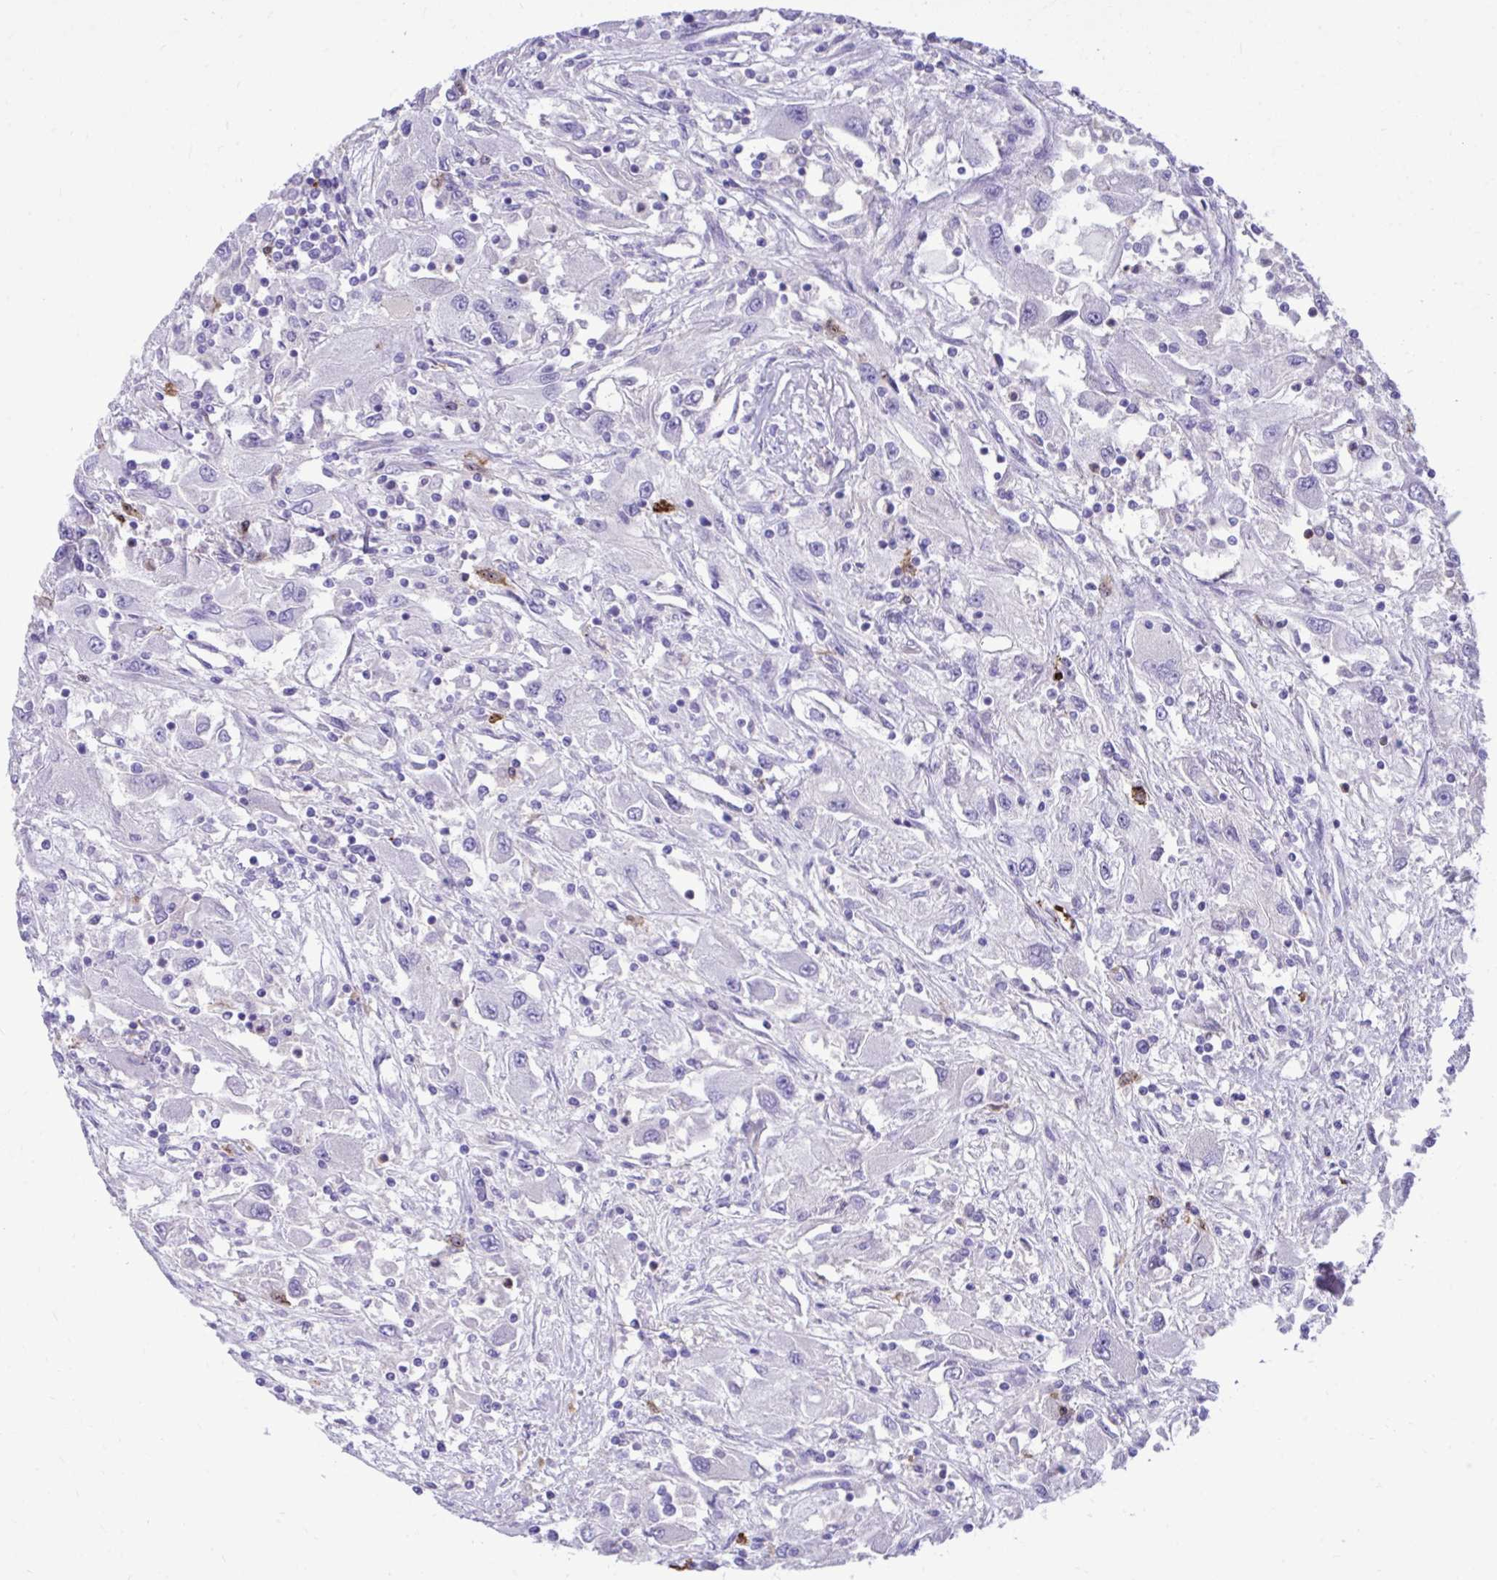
{"staining": {"intensity": "negative", "quantity": "none", "location": "none"}, "tissue": "renal cancer", "cell_type": "Tumor cells", "image_type": "cancer", "snomed": [{"axis": "morphology", "description": "Adenocarcinoma, NOS"}, {"axis": "topography", "description": "Kidney"}], "caption": "Immunohistochemical staining of human renal cancer displays no significant expression in tumor cells.", "gene": "TLR7", "patient": {"sex": "female", "age": 67}}